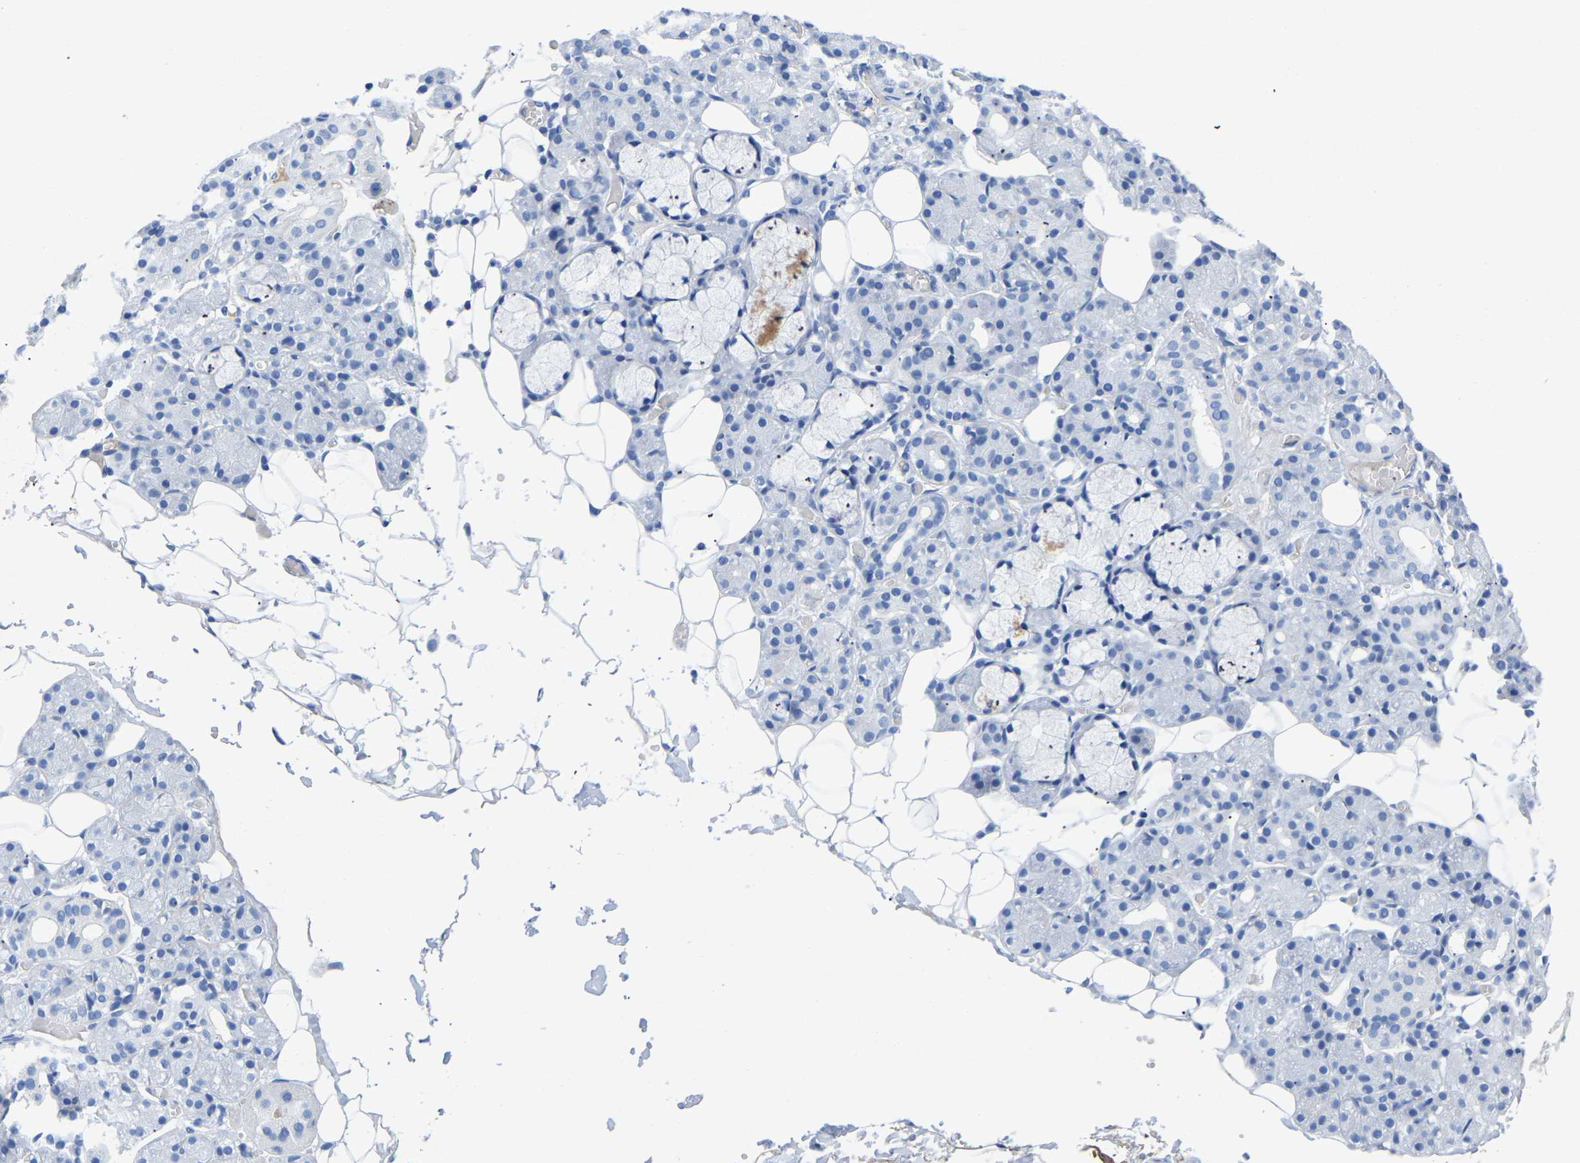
{"staining": {"intensity": "negative", "quantity": "none", "location": "none"}, "tissue": "salivary gland", "cell_type": "Glandular cells", "image_type": "normal", "snomed": [{"axis": "morphology", "description": "Normal tissue, NOS"}, {"axis": "topography", "description": "Salivary gland"}], "caption": "Immunohistochemistry of benign human salivary gland exhibits no staining in glandular cells.", "gene": "UPK3A", "patient": {"sex": "male", "age": 63}}